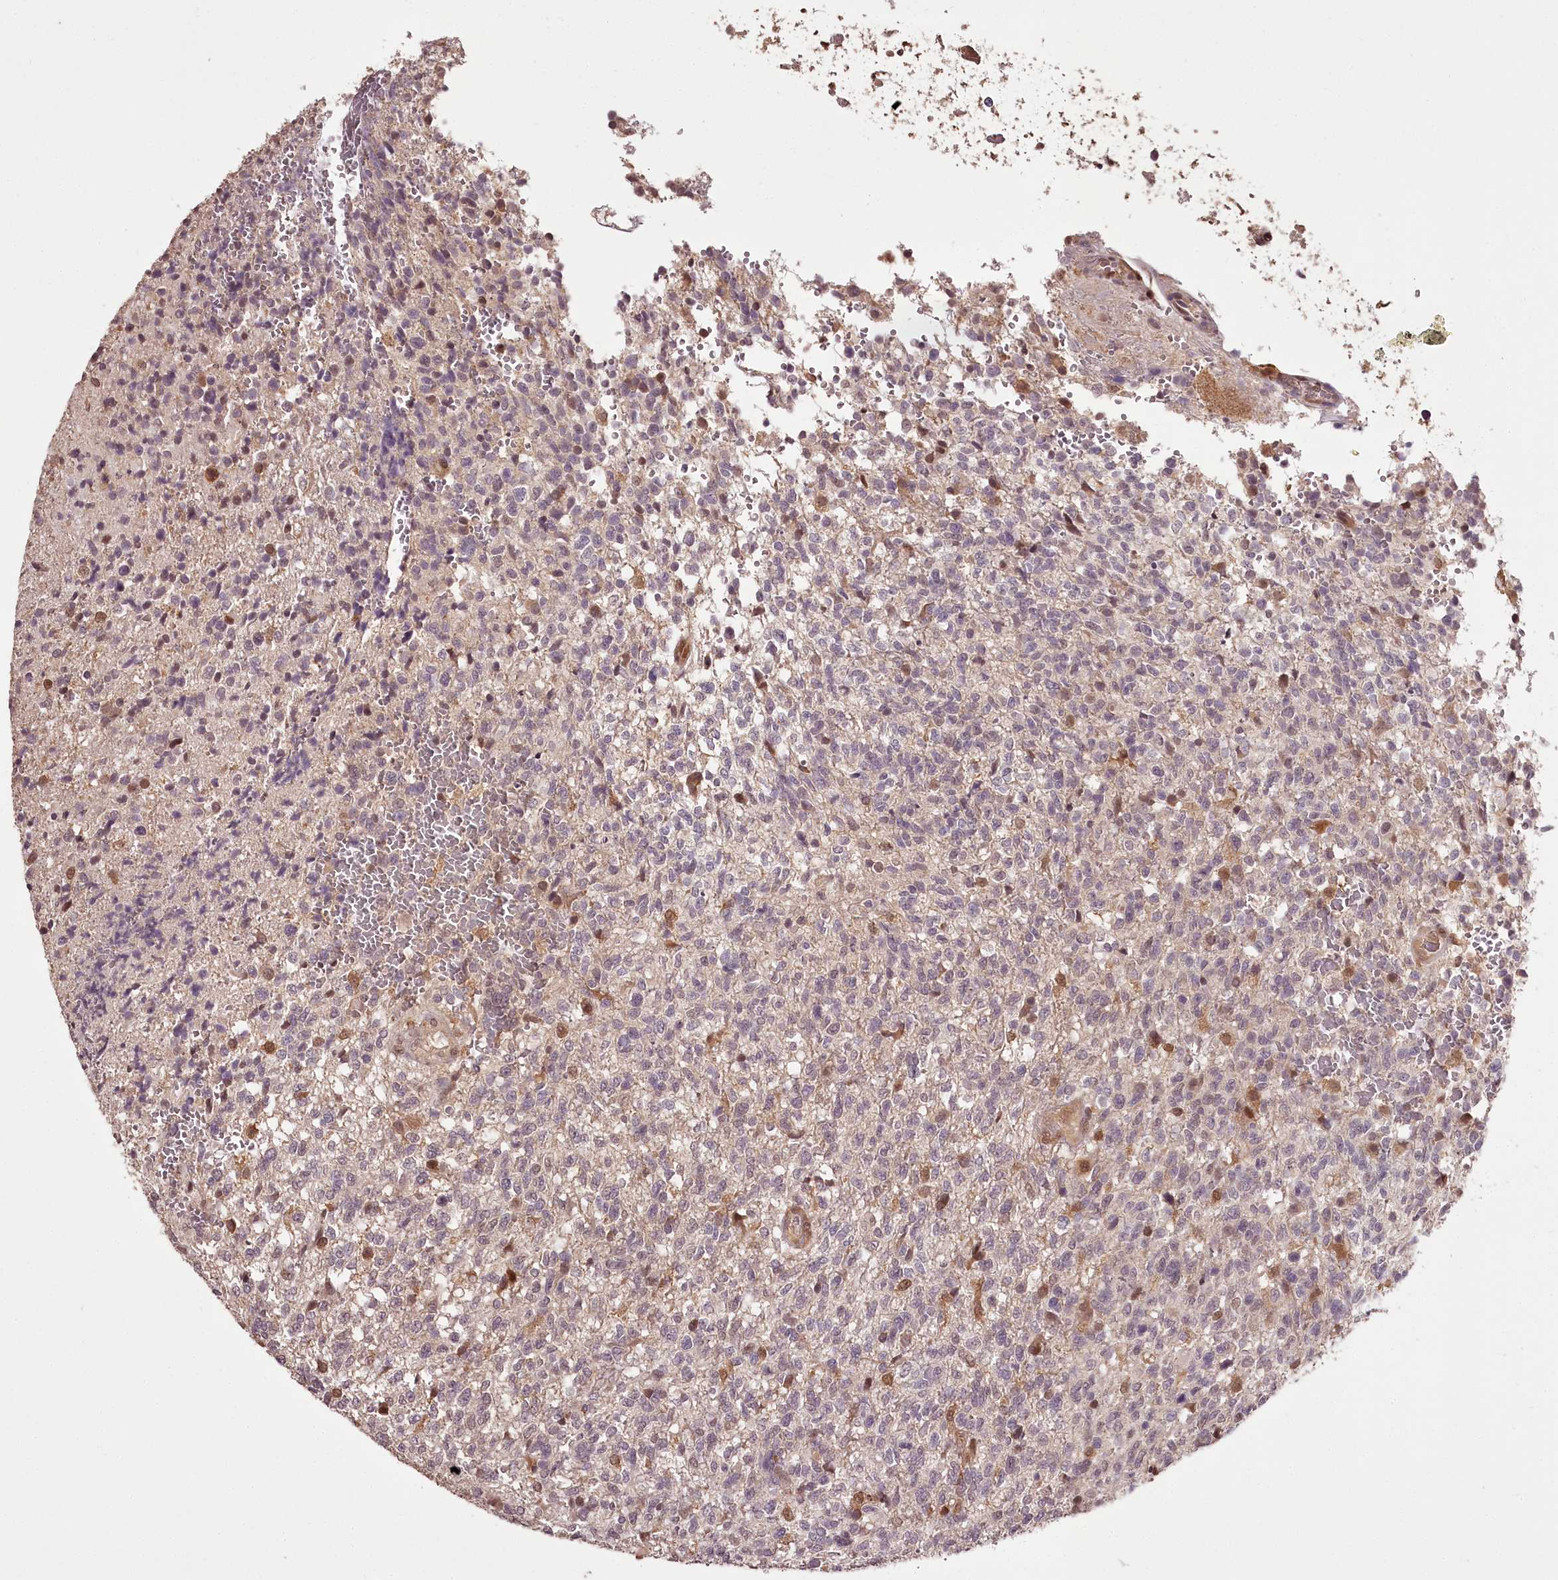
{"staining": {"intensity": "negative", "quantity": "none", "location": "none"}, "tissue": "glioma", "cell_type": "Tumor cells", "image_type": "cancer", "snomed": [{"axis": "morphology", "description": "Glioma, malignant, High grade"}, {"axis": "topography", "description": "Brain"}], "caption": "Protein analysis of malignant glioma (high-grade) shows no significant expression in tumor cells.", "gene": "NPRL2", "patient": {"sex": "male", "age": 56}}